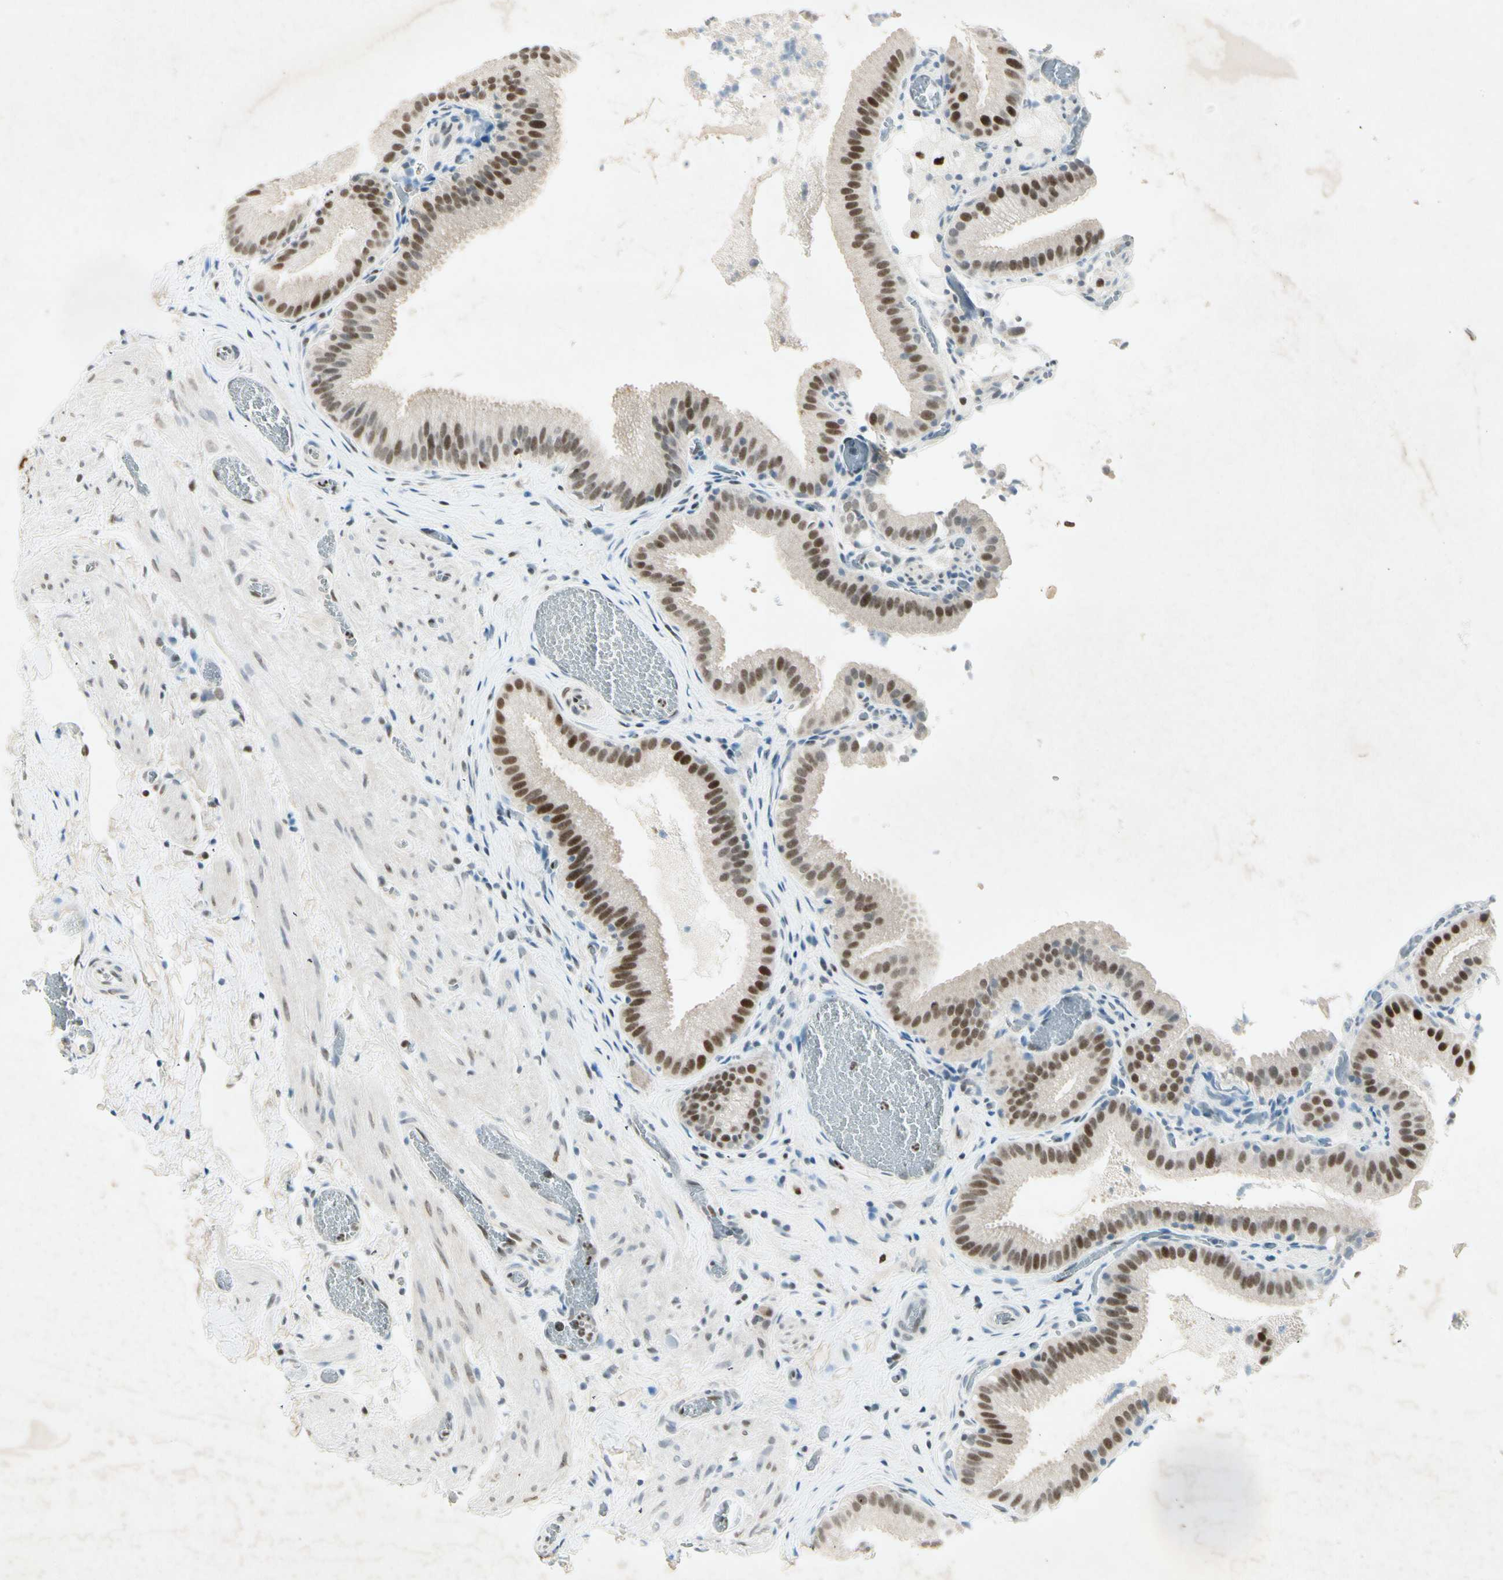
{"staining": {"intensity": "strong", "quantity": "25%-75%", "location": "nuclear"}, "tissue": "gallbladder", "cell_type": "Glandular cells", "image_type": "normal", "snomed": [{"axis": "morphology", "description": "Normal tissue, NOS"}, {"axis": "topography", "description": "Gallbladder"}], "caption": "Protein expression analysis of unremarkable human gallbladder reveals strong nuclear staining in about 25%-75% of glandular cells. (Stains: DAB in brown, nuclei in blue, Microscopy: brightfield microscopy at high magnification).", "gene": "RNF43", "patient": {"sex": "male", "age": 54}}